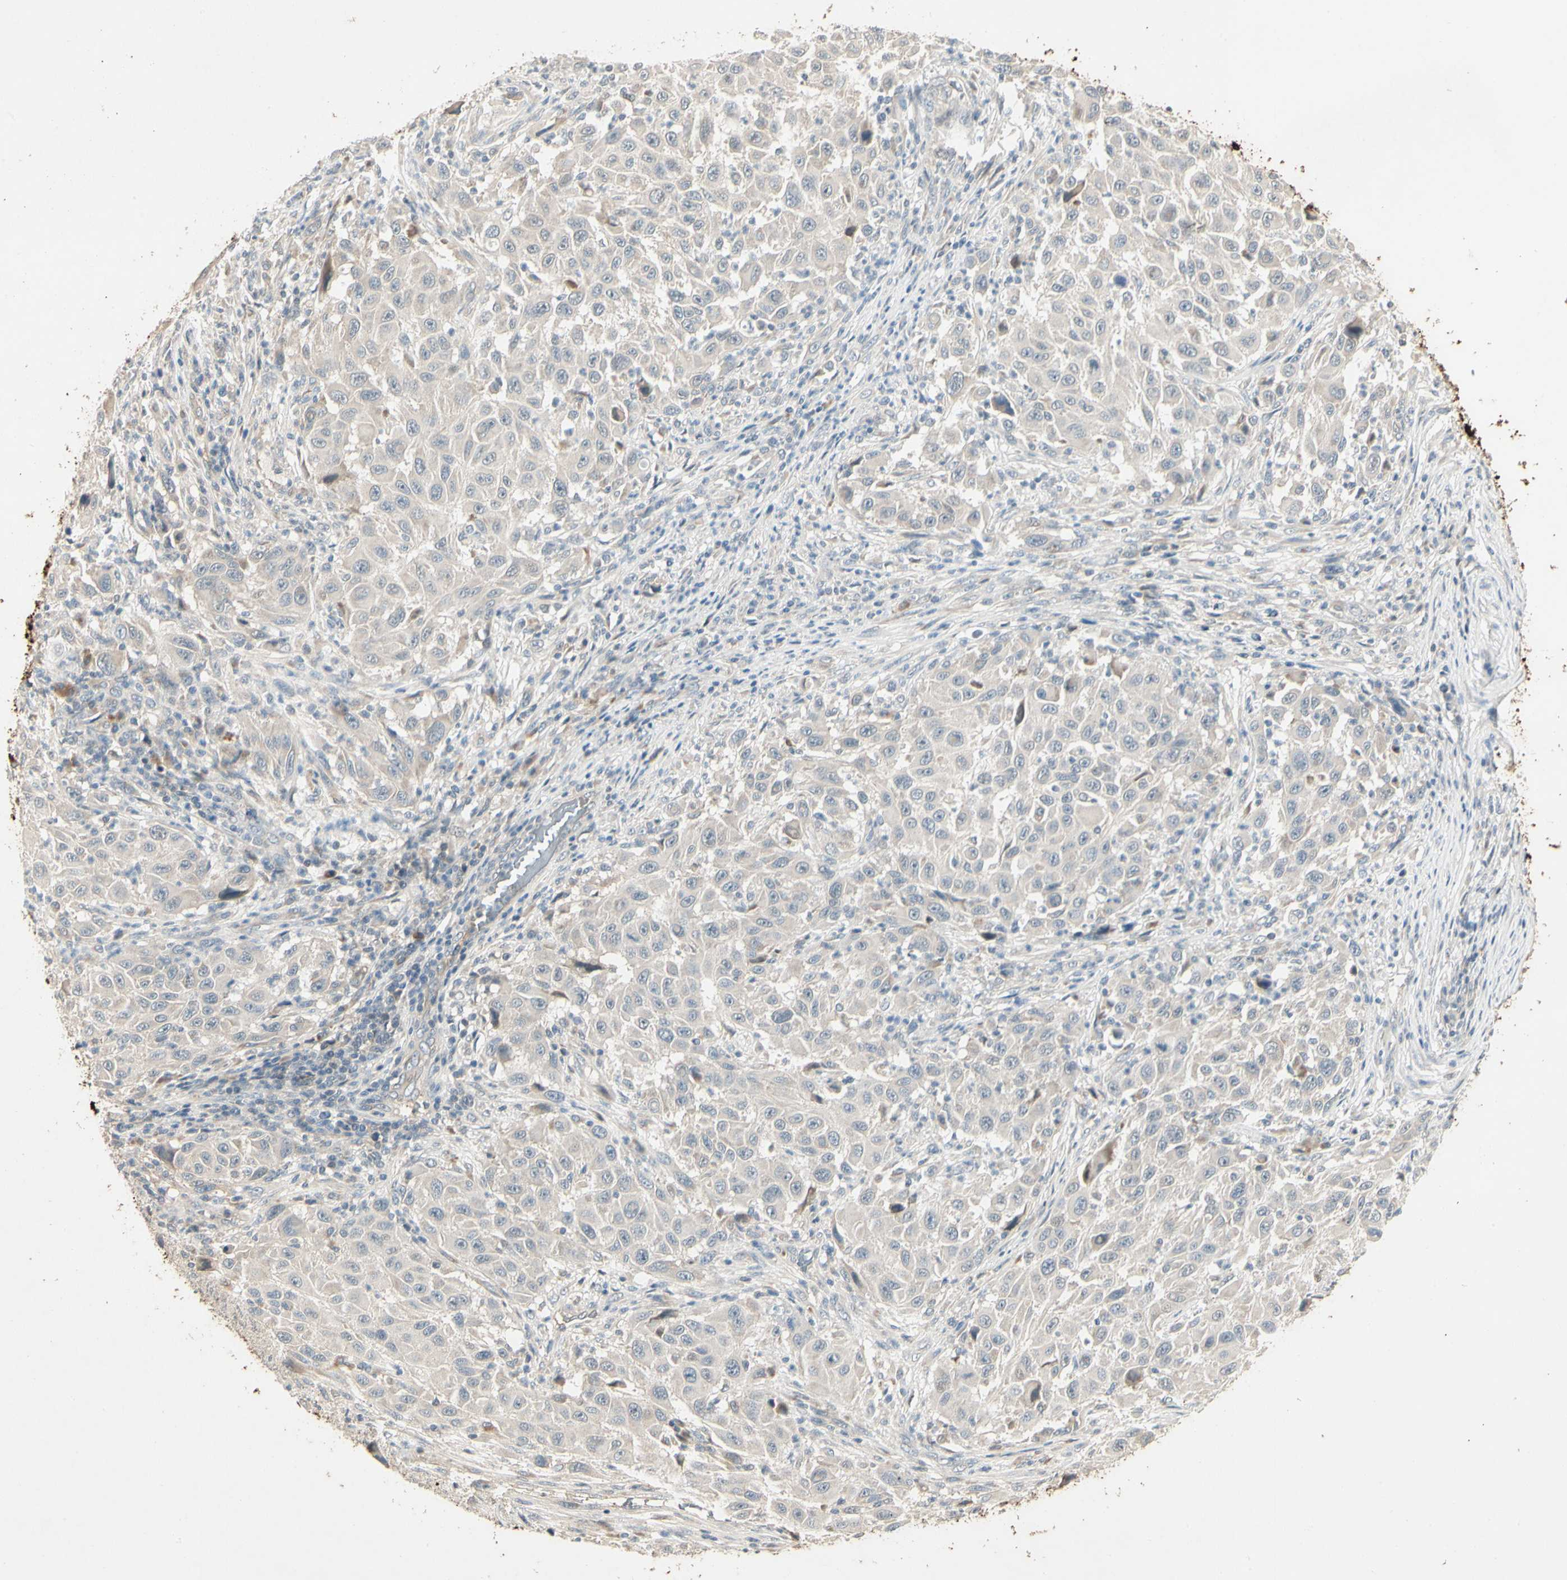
{"staining": {"intensity": "negative", "quantity": "none", "location": "none"}, "tissue": "melanoma", "cell_type": "Tumor cells", "image_type": "cancer", "snomed": [{"axis": "morphology", "description": "Malignant melanoma, Metastatic site"}, {"axis": "topography", "description": "Lymph node"}], "caption": "A micrograph of malignant melanoma (metastatic site) stained for a protein exhibits no brown staining in tumor cells.", "gene": "SKIL", "patient": {"sex": "male", "age": 61}}